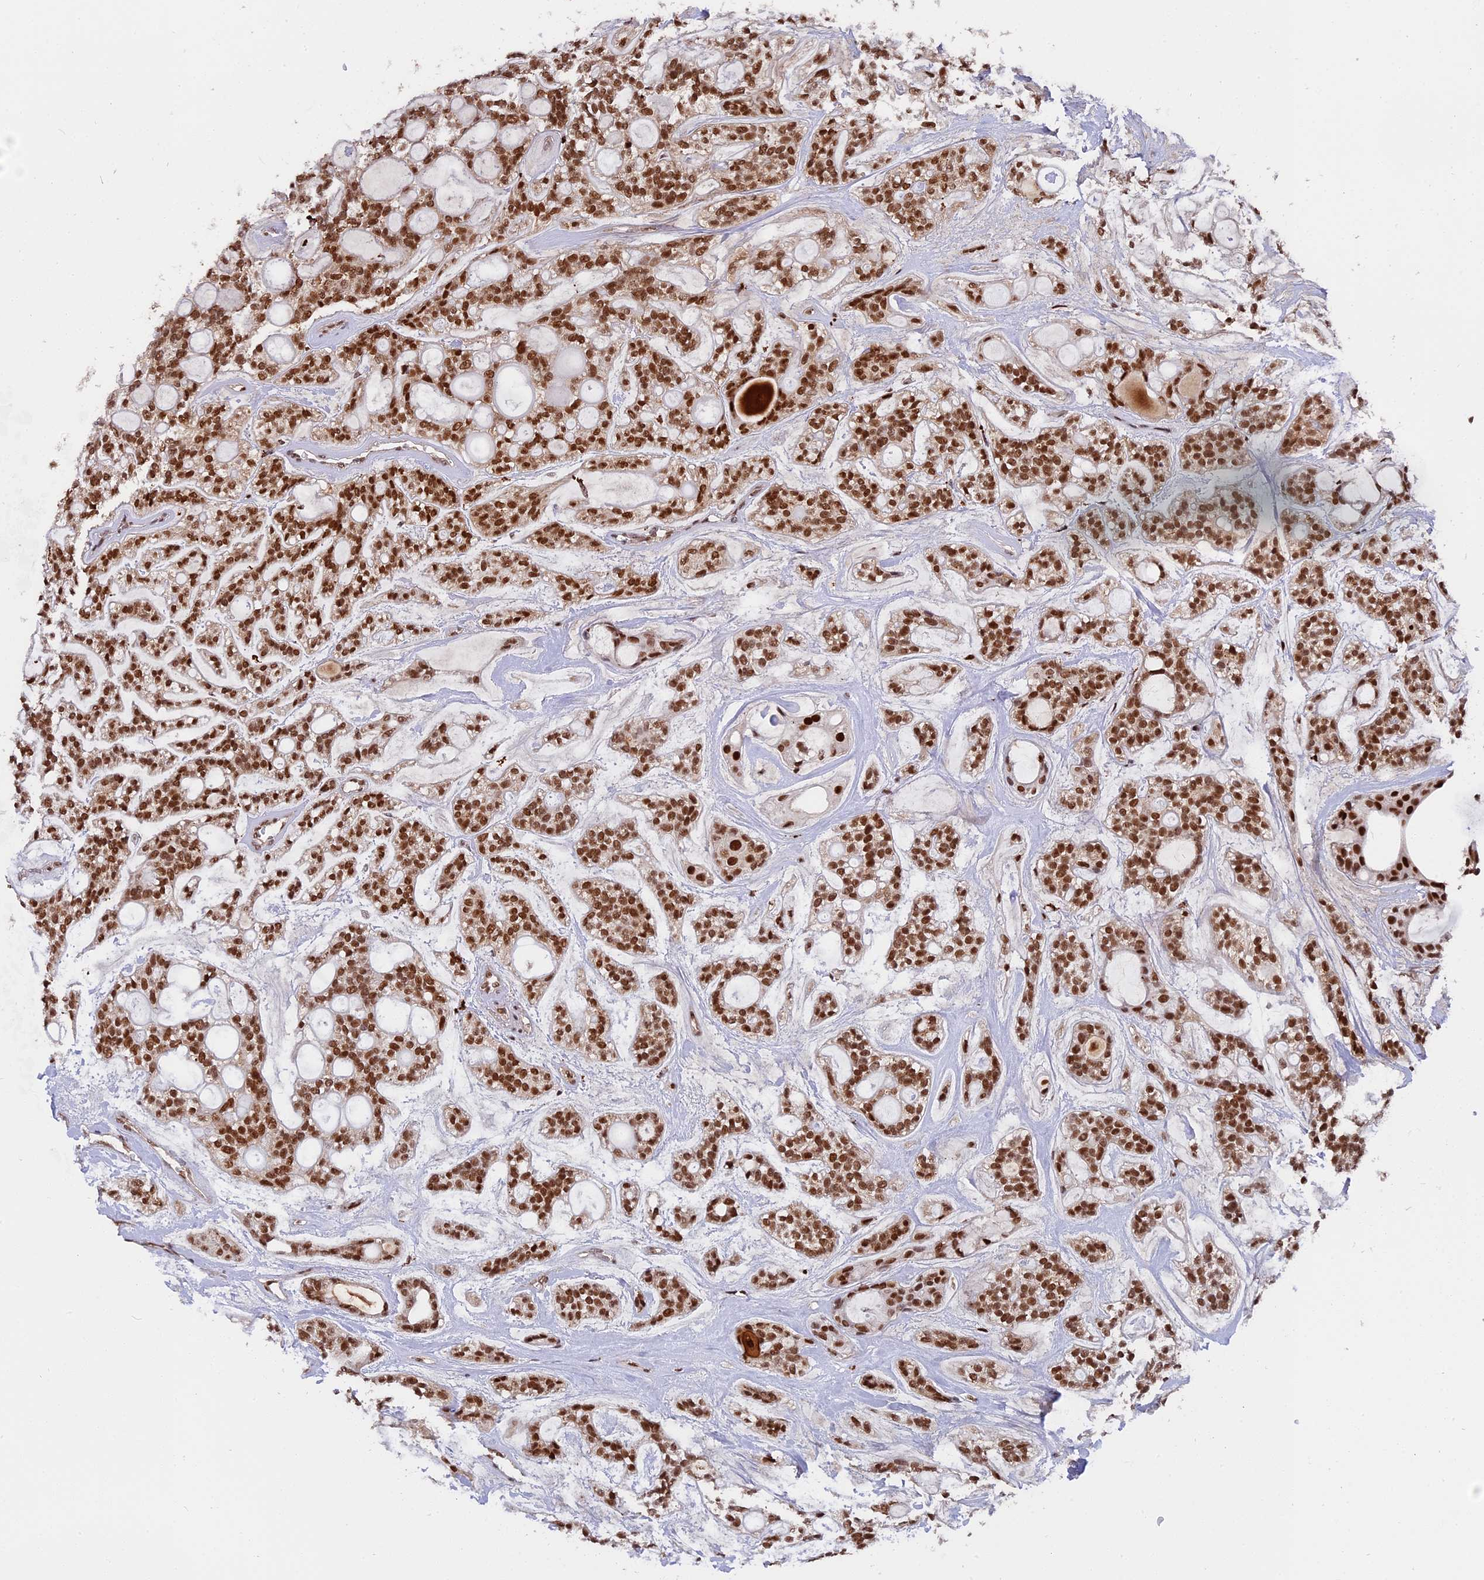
{"staining": {"intensity": "strong", "quantity": ">75%", "location": "nuclear"}, "tissue": "head and neck cancer", "cell_type": "Tumor cells", "image_type": "cancer", "snomed": [{"axis": "morphology", "description": "Adenocarcinoma, NOS"}, {"axis": "topography", "description": "Head-Neck"}], "caption": "A histopathology image of head and neck cancer (adenocarcinoma) stained for a protein displays strong nuclear brown staining in tumor cells.", "gene": "RAMAC", "patient": {"sex": "male", "age": 66}}